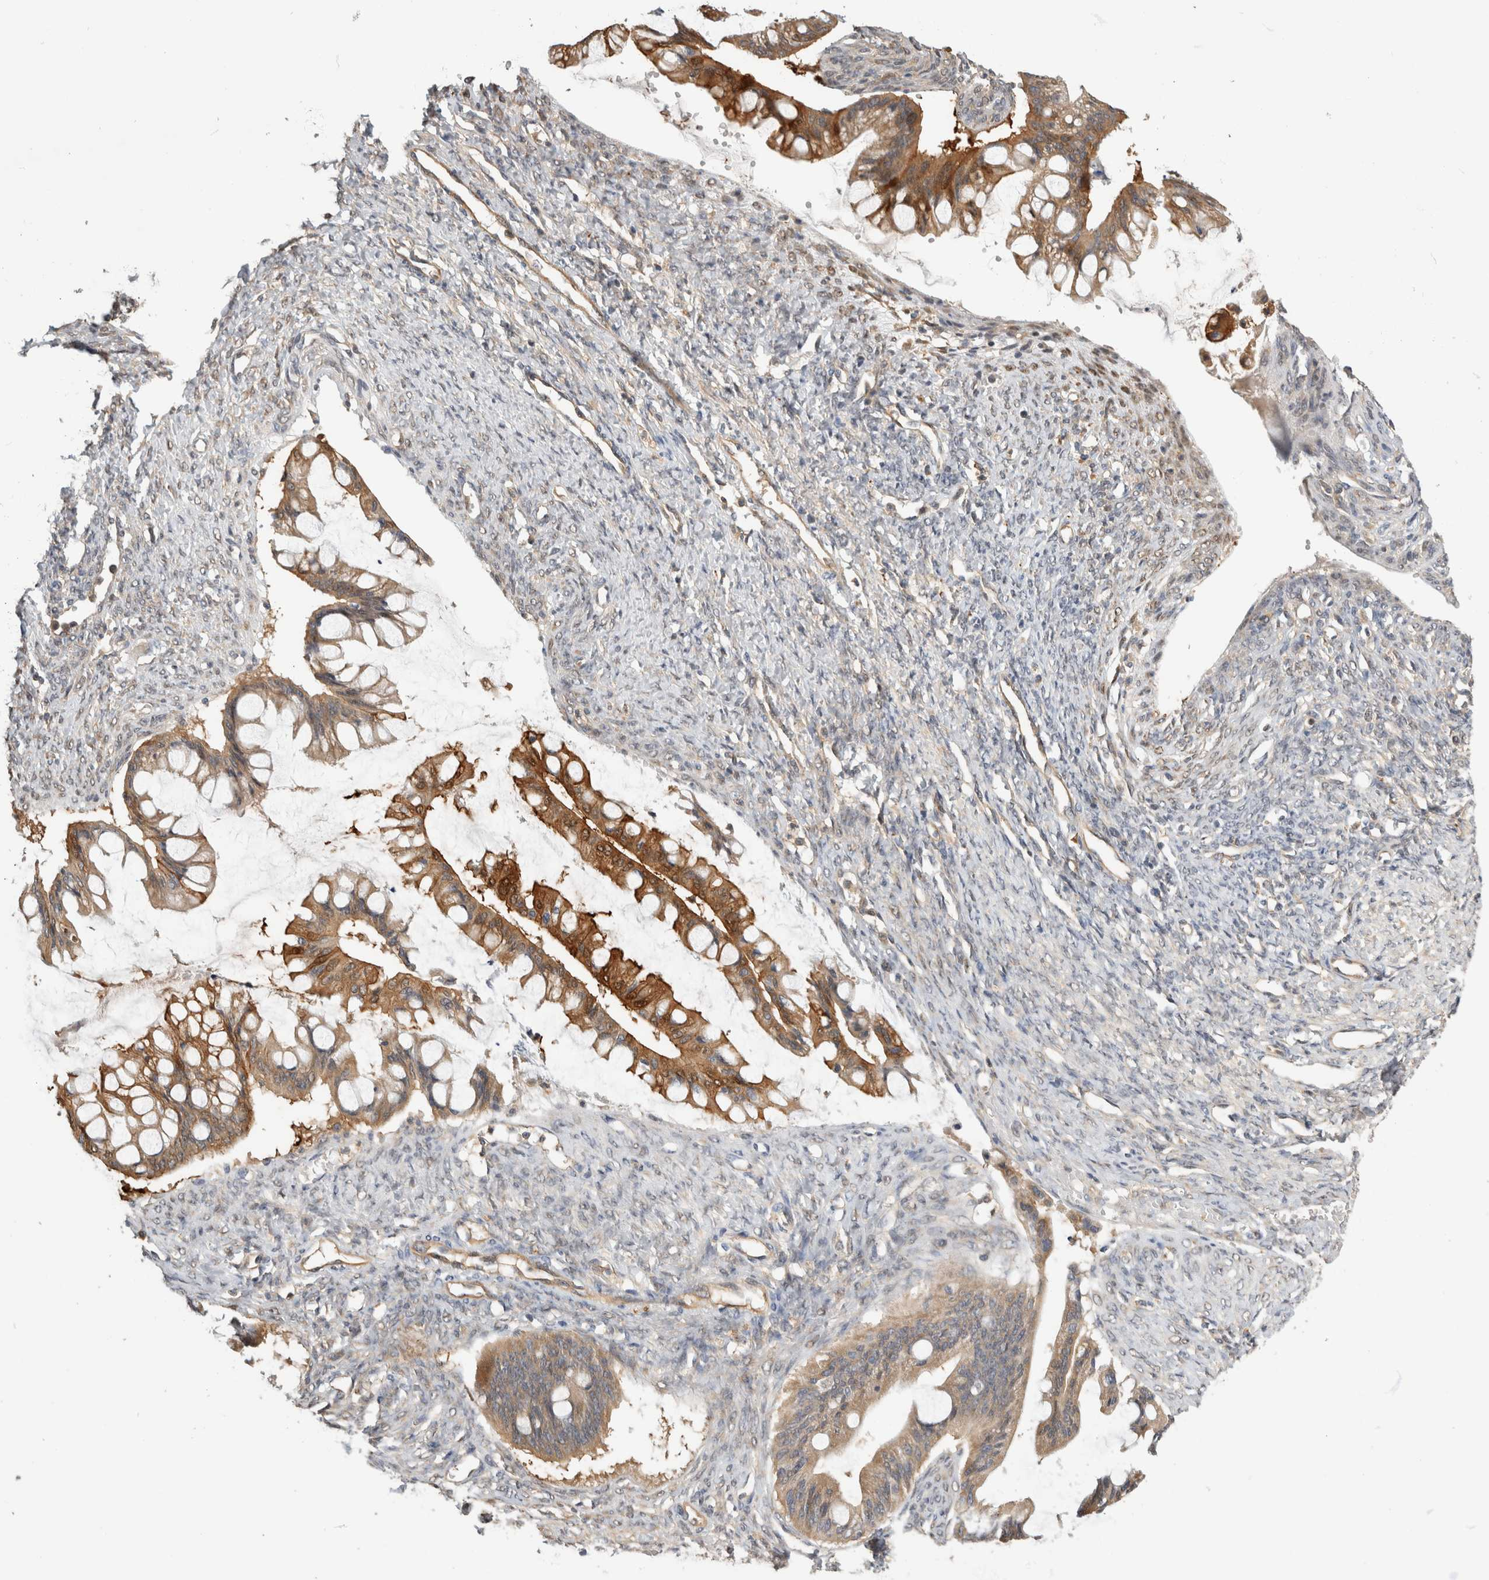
{"staining": {"intensity": "moderate", "quantity": ">75%", "location": "cytoplasmic/membranous"}, "tissue": "ovarian cancer", "cell_type": "Tumor cells", "image_type": "cancer", "snomed": [{"axis": "morphology", "description": "Cystadenocarcinoma, mucinous, NOS"}, {"axis": "topography", "description": "Ovary"}], "caption": "A photomicrograph showing moderate cytoplasmic/membranous positivity in about >75% of tumor cells in ovarian mucinous cystadenocarcinoma, as visualized by brown immunohistochemical staining.", "gene": "PGM1", "patient": {"sex": "female", "age": 73}}